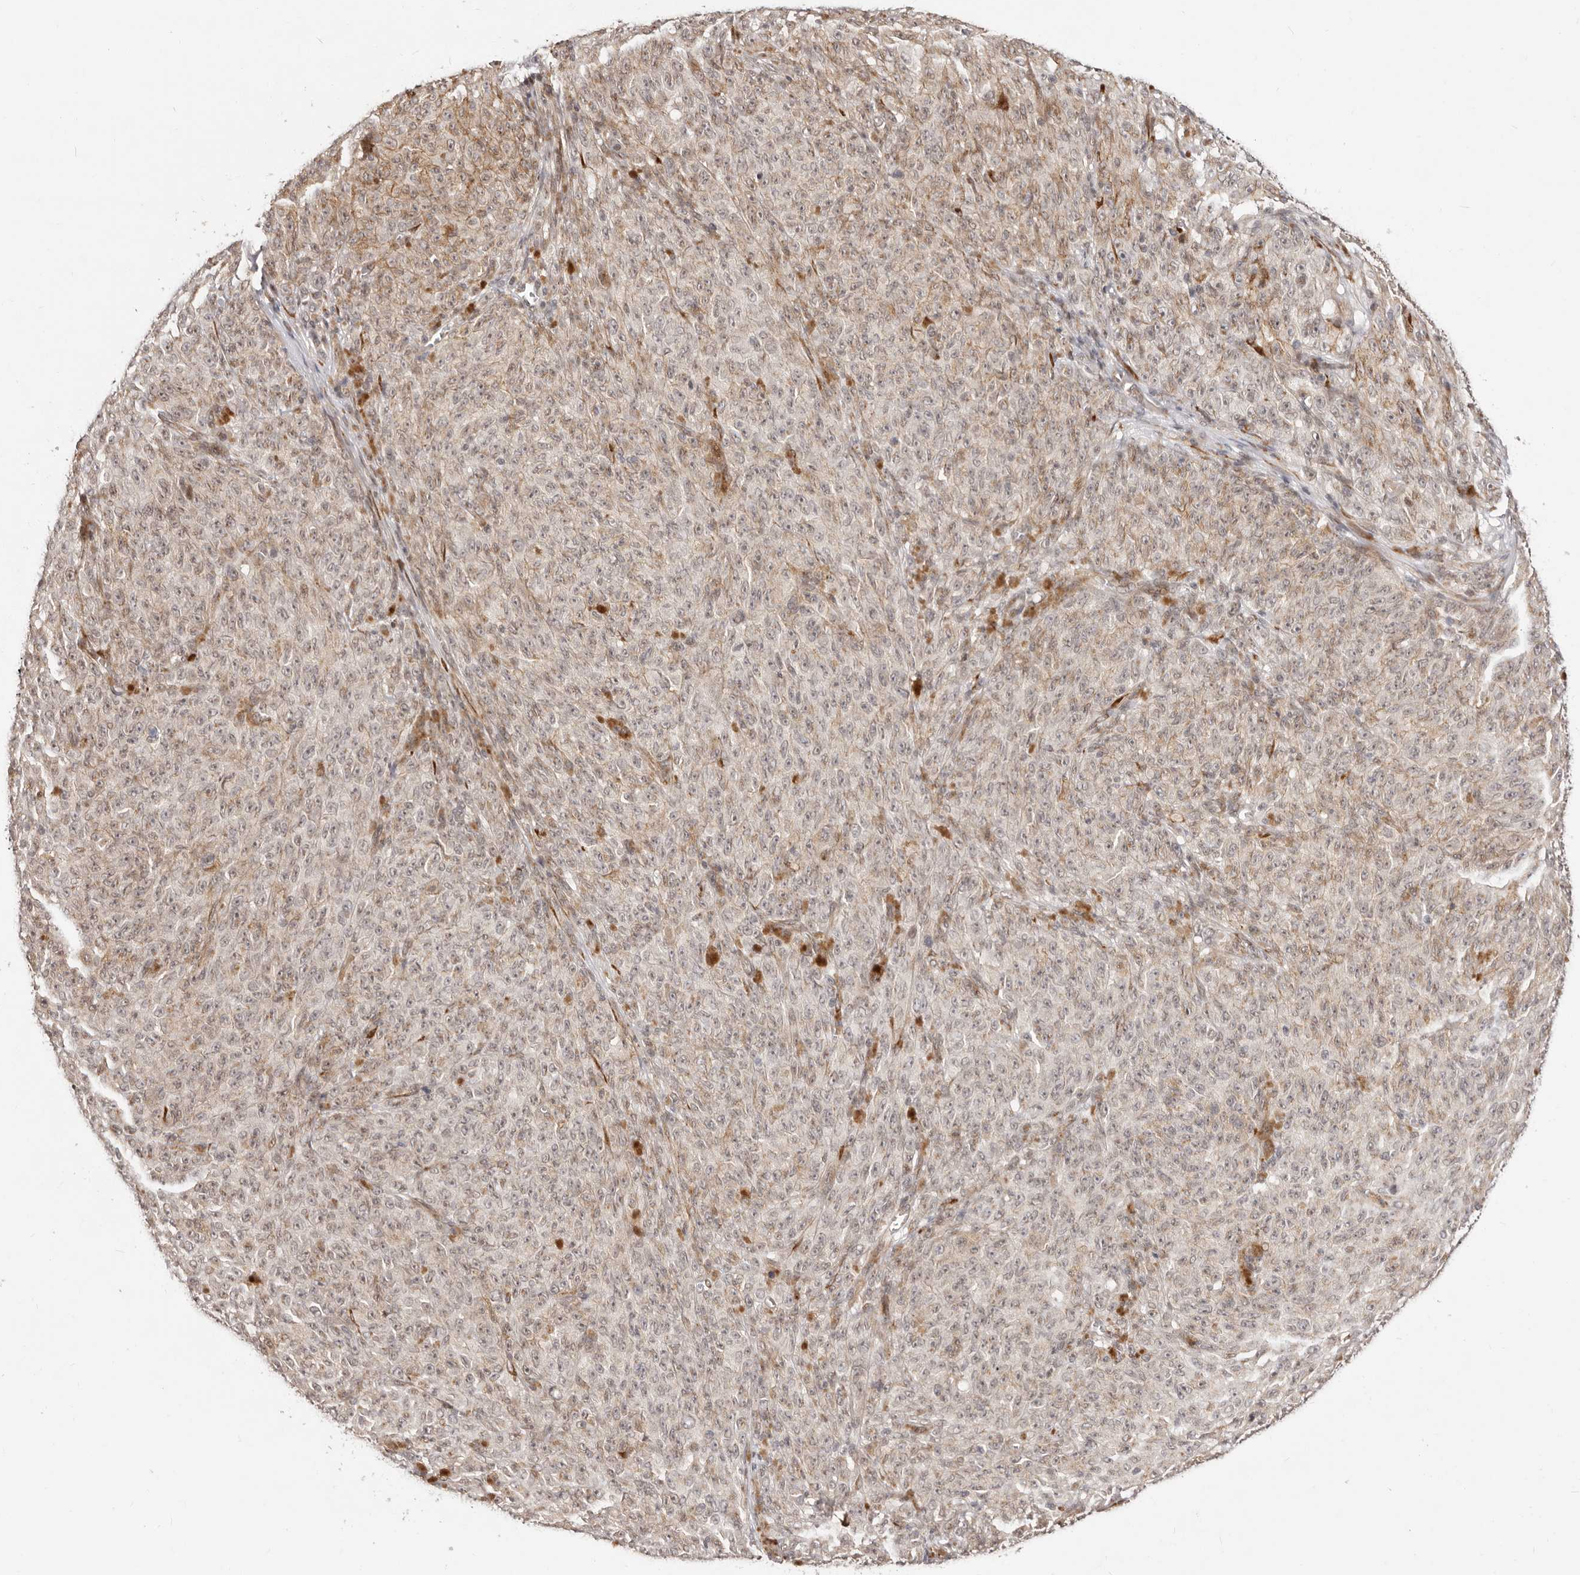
{"staining": {"intensity": "negative", "quantity": "none", "location": "none"}, "tissue": "melanoma", "cell_type": "Tumor cells", "image_type": "cancer", "snomed": [{"axis": "morphology", "description": "Malignant melanoma, NOS"}, {"axis": "topography", "description": "Skin"}], "caption": "An immunohistochemistry image of malignant melanoma is shown. There is no staining in tumor cells of malignant melanoma.", "gene": "SRCAP", "patient": {"sex": "female", "age": 82}}